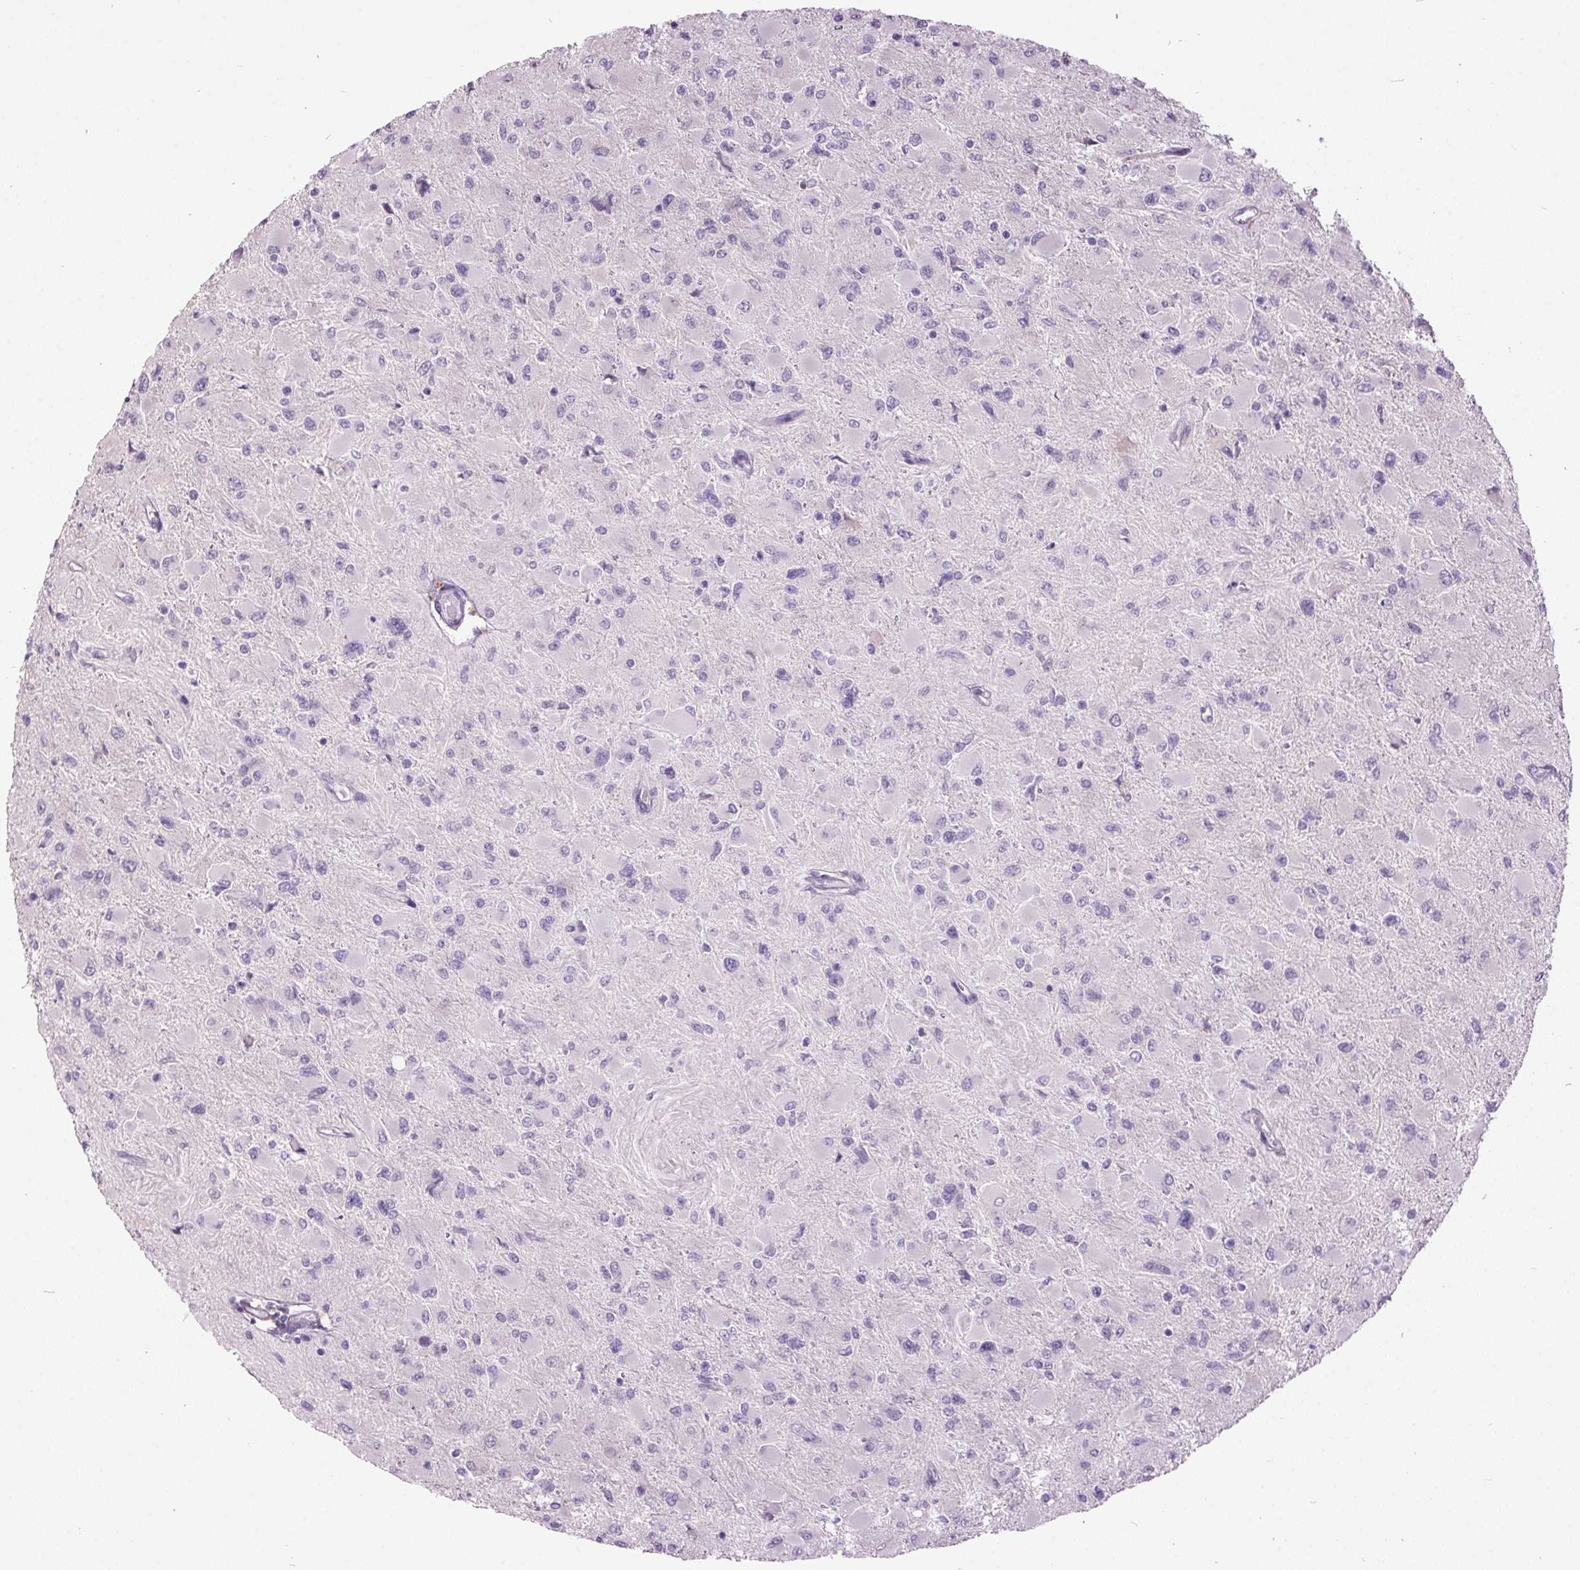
{"staining": {"intensity": "negative", "quantity": "none", "location": "none"}, "tissue": "glioma", "cell_type": "Tumor cells", "image_type": "cancer", "snomed": [{"axis": "morphology", "description": "Glioma, malignant, High grade"}, {"axis": "topography", "description": "Cerebral cortex"}], "caption": "A histopathology image of human glioma is negative for staining in tumor cells.", "gene": "ODAD2", "patient": {"sex": "female", "age": 36}}